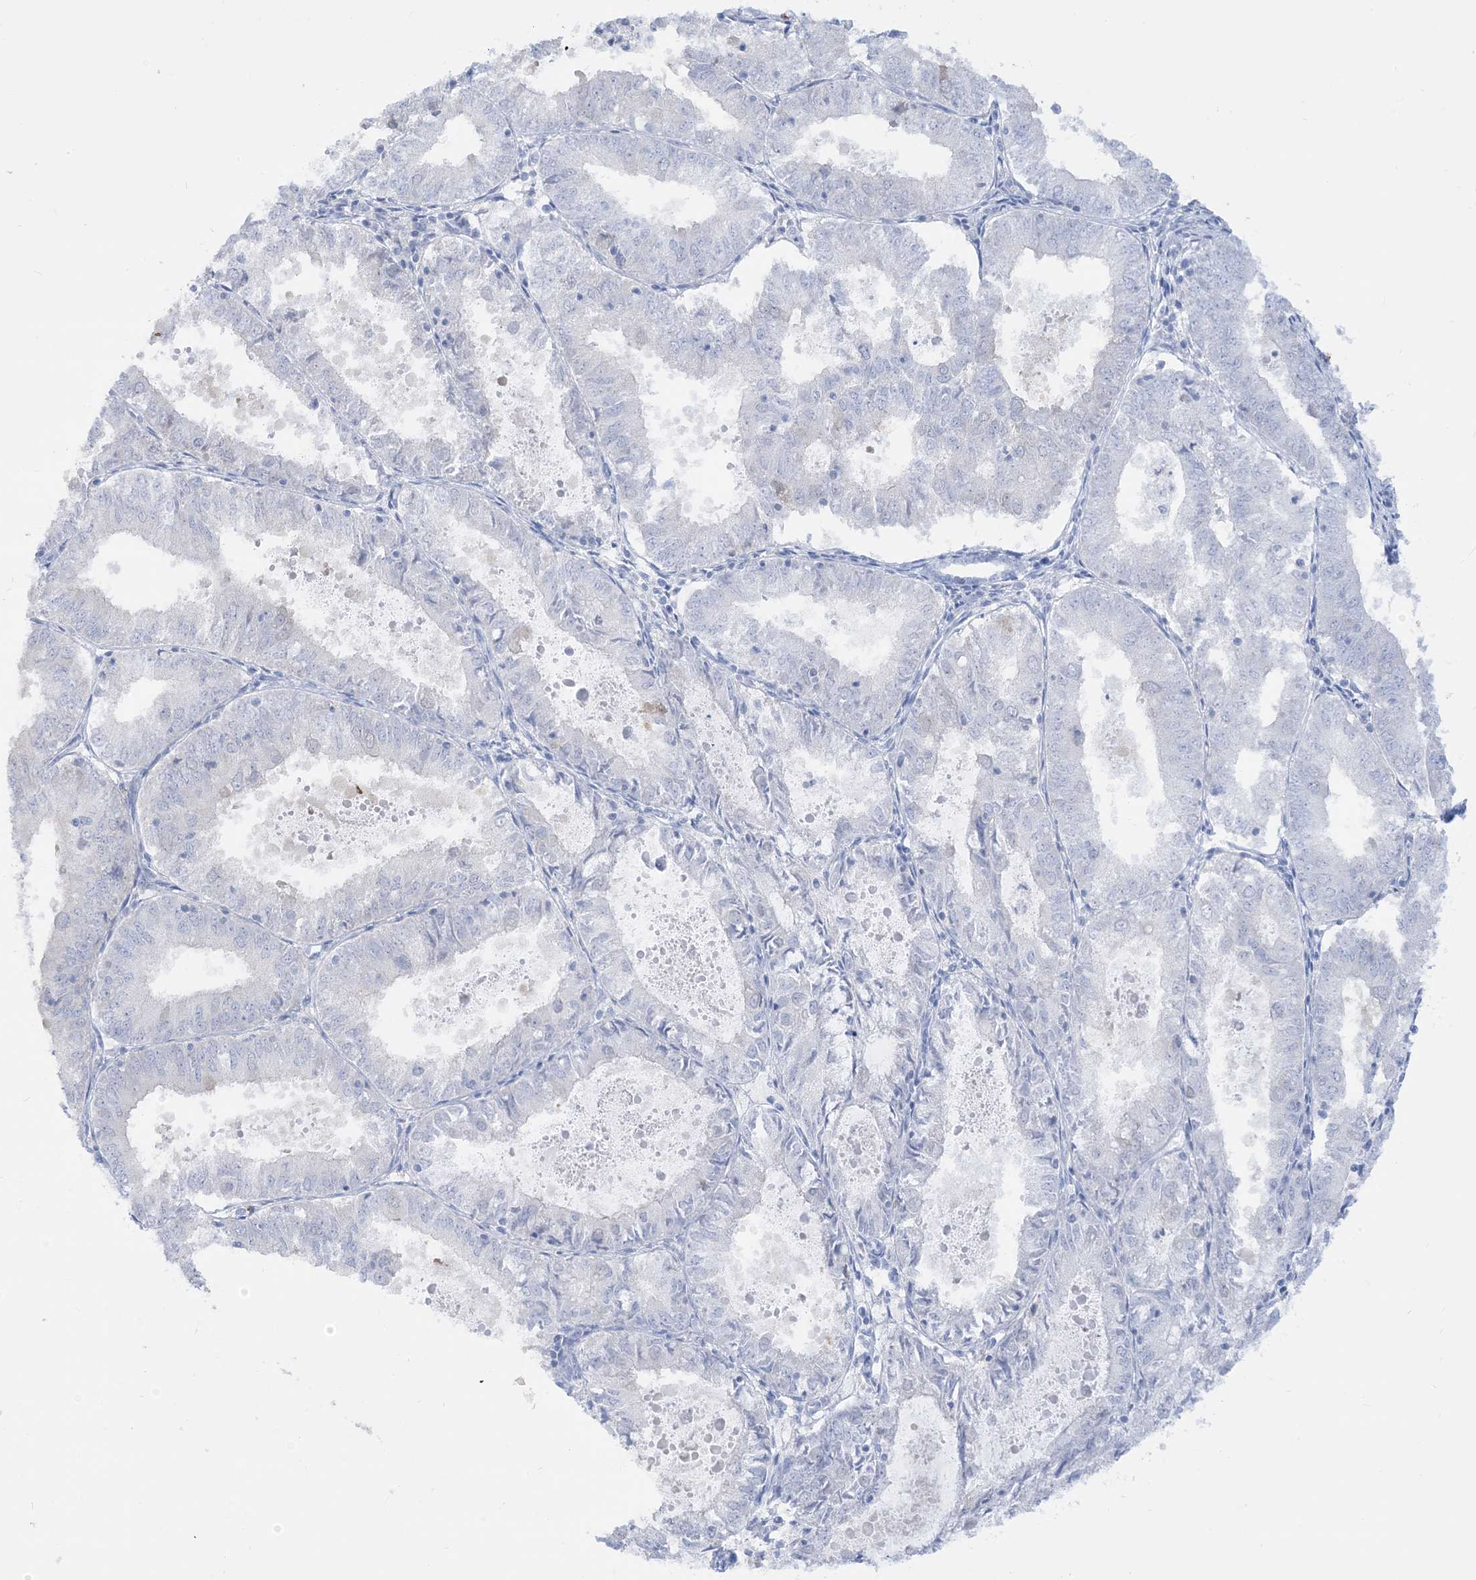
{"staining": {"intensity": "negative", "quantity": "none", "location": "none"}, "tissue": "endometrial cancer", "cell_type": "Tumor cells", "image_type": "cancer", "snomed": [{"axis": "morphology", "description": "Adenocarcinoma, NOS"}, {"axis": "topography", "description": "Endometrium"}], "caption": "Tumor cells show no significant protein staining in adenocarcinoma (endometrial).", "gene": "MARS2", "patient": {"sex": "female", "age": 57}}